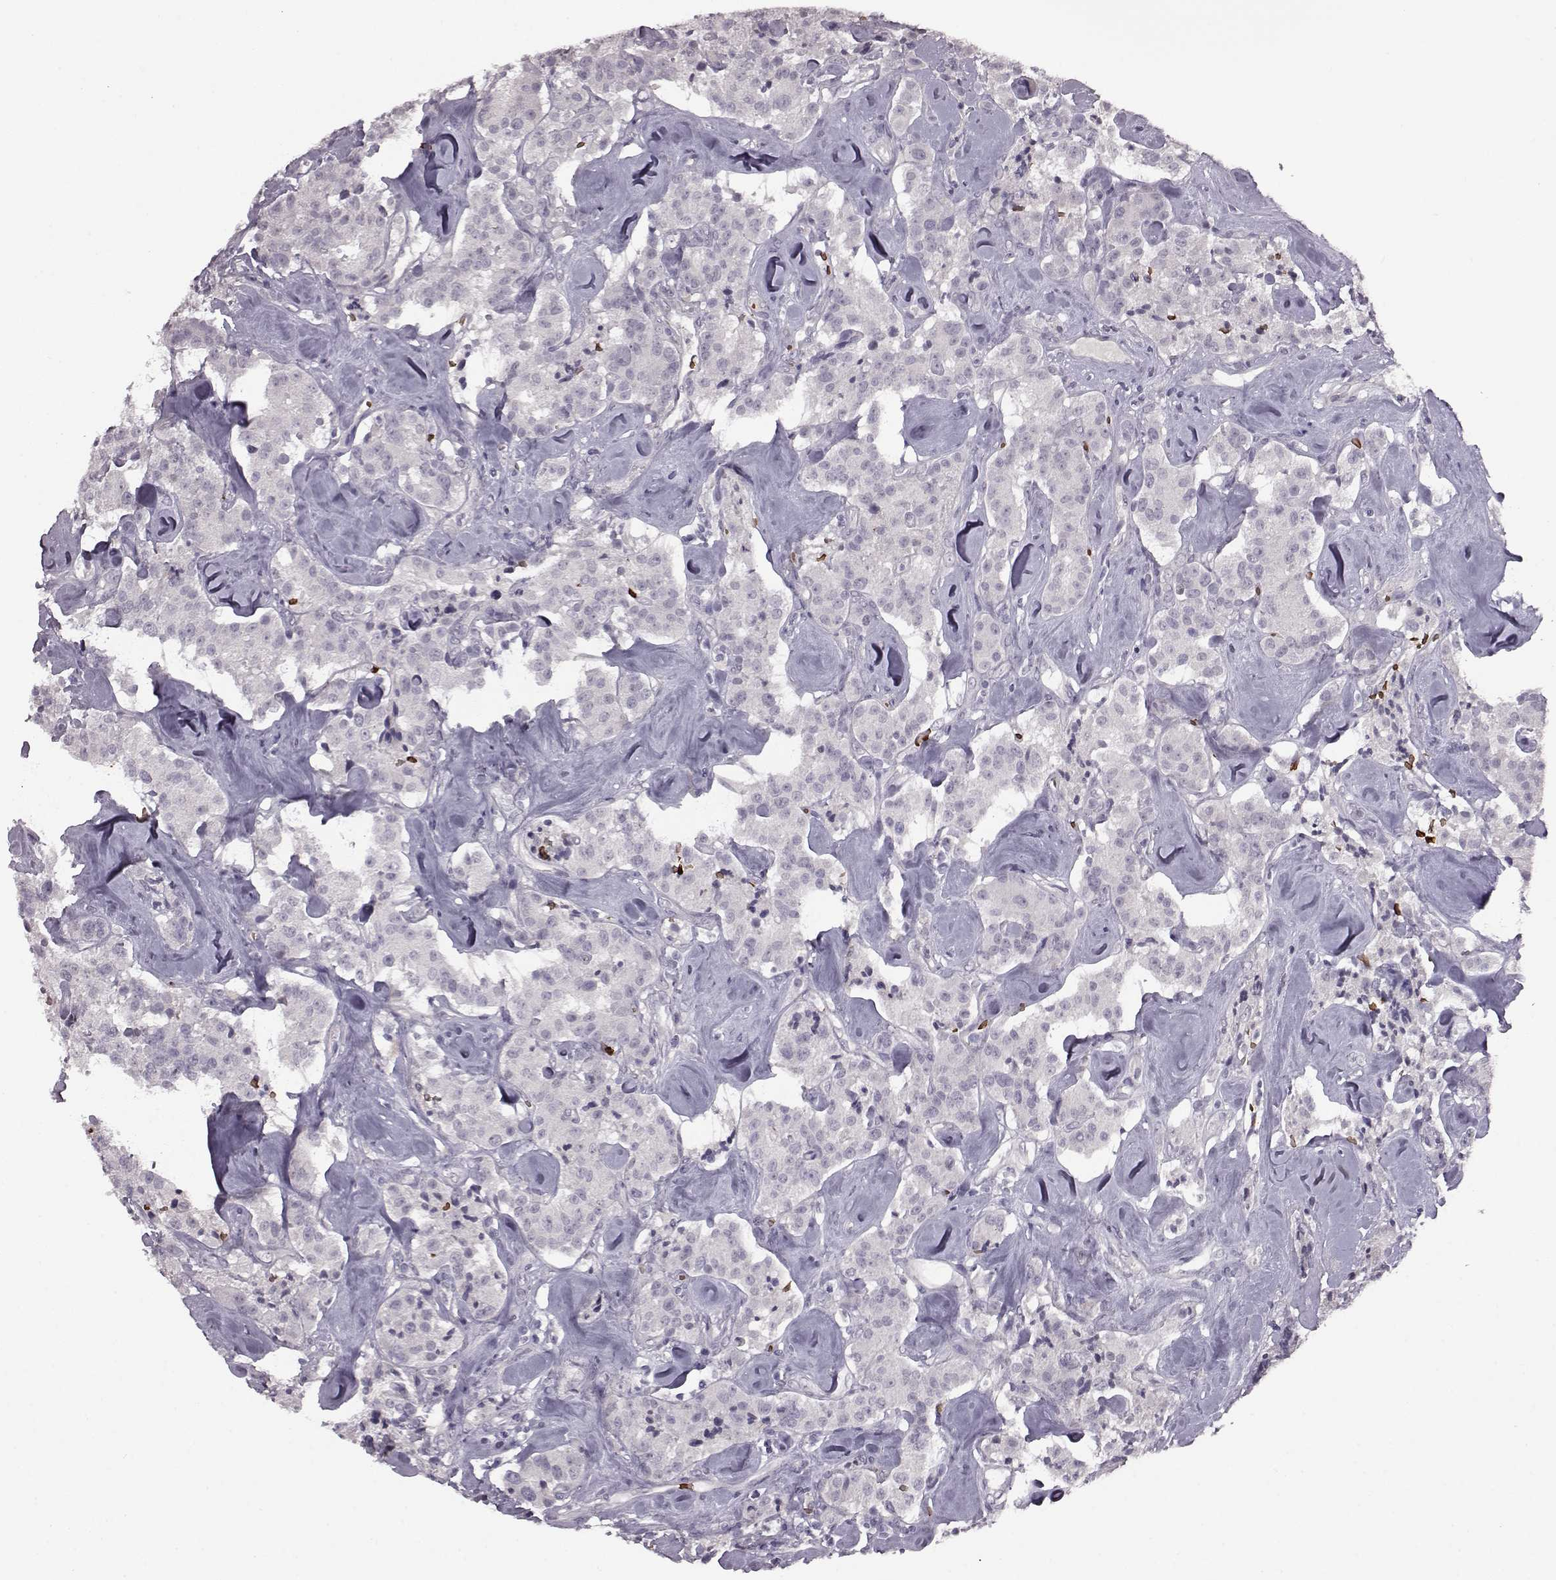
{"staining": {"intensity": "negative", "quantity": "none", "location": "none"}, "tissue": "carcinoid", "cell_type": "Tumor cells", "image_type": "cancer", "snomed": [{"axis": "morphology", "description": "Carcinoid, malignant, NOS"}, {"axis": "topography", "description": "Pancreas"}], "caption": "Protein analysis of carcinoid shows no significant staining in tumor cells.", "gene": "PROP1", "patient": {"sex": "male", "age": 41}}